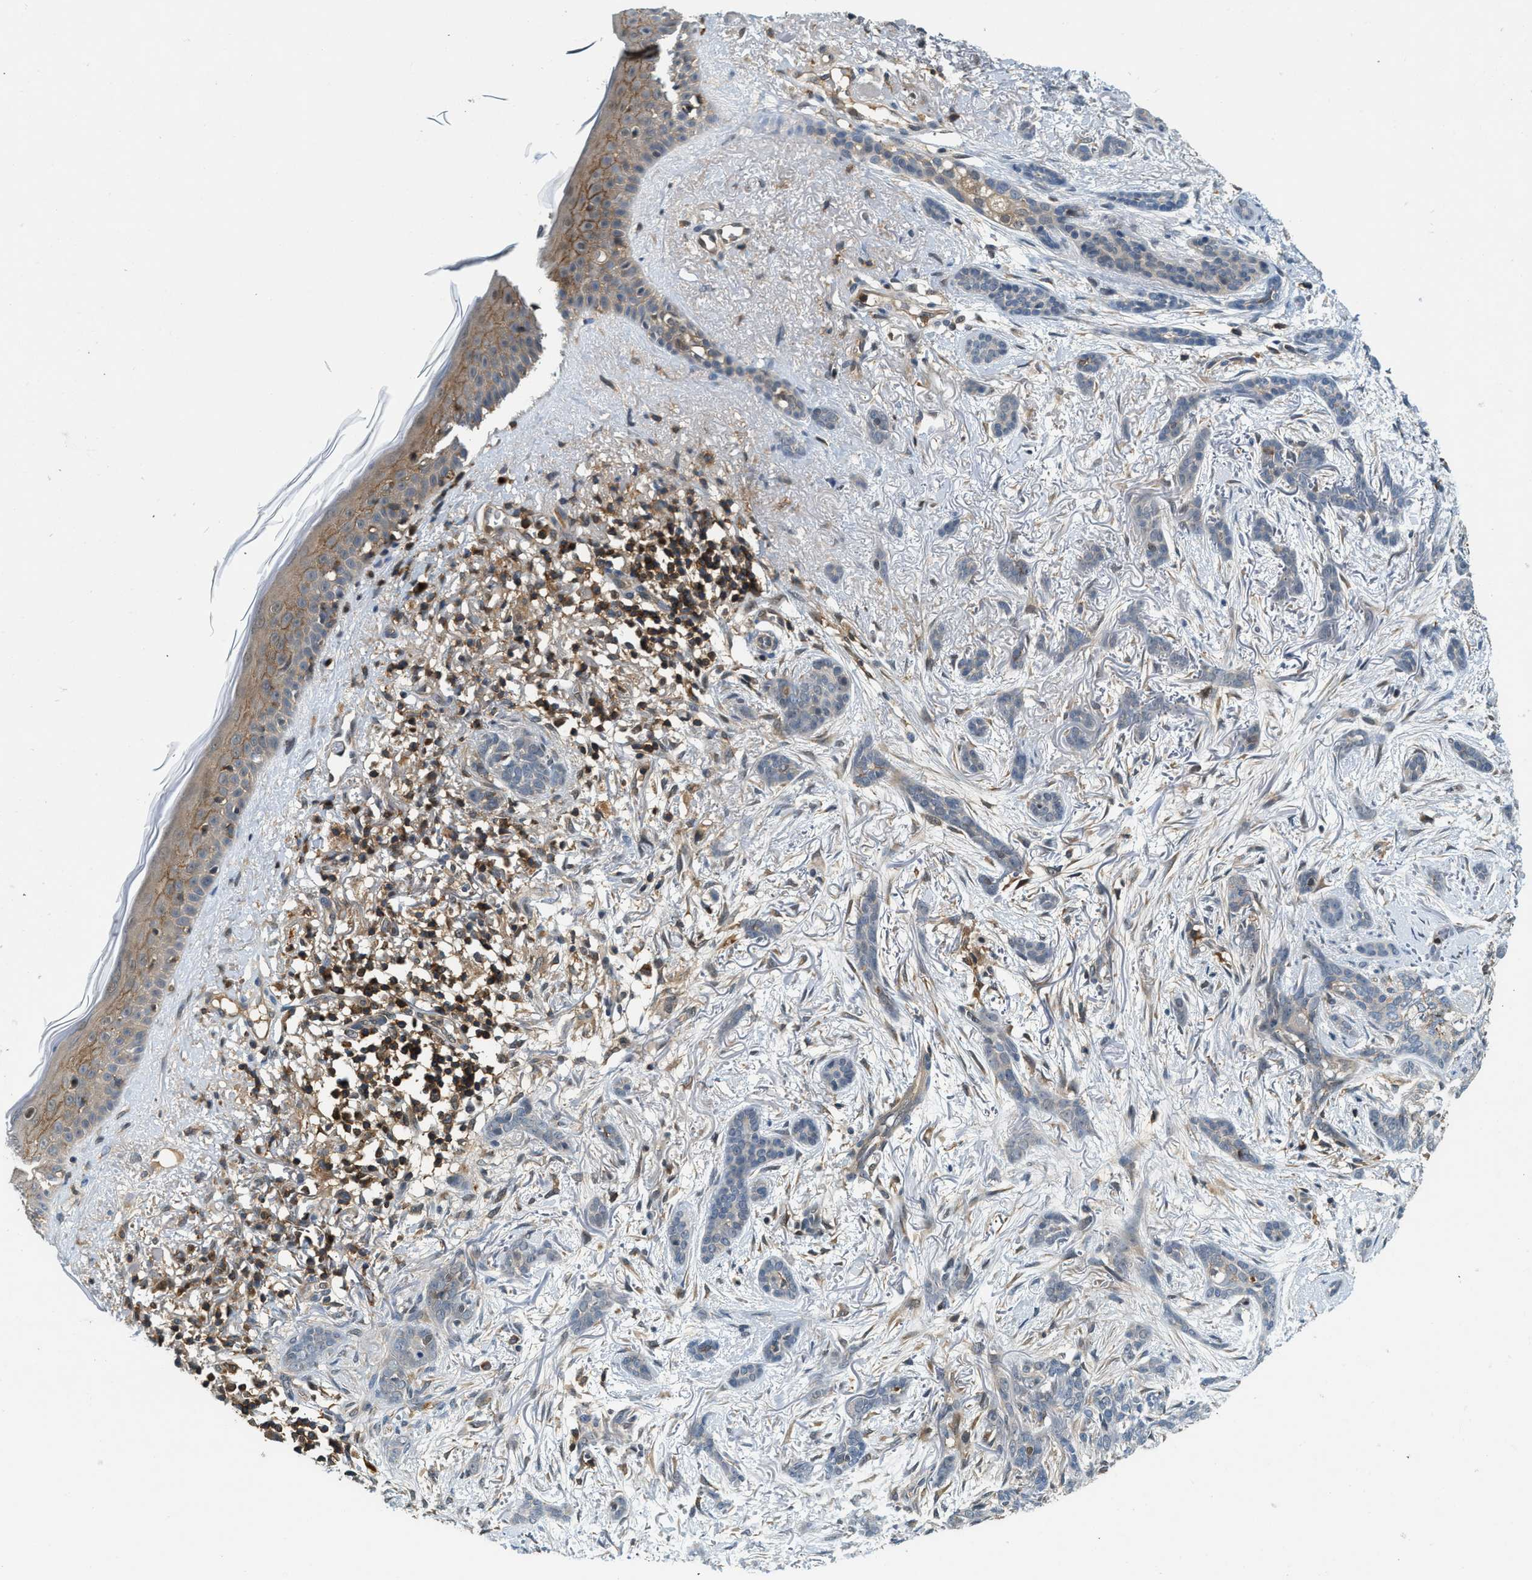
{"staining": {"intensity": "negative", "quantity": "none", "location": "none"}, "tissue": "skin cancer", "cell_type": "Tumor cells", "image_type": "cancer", "snomed": [{"axis": "morphology", "description": "Basal cell carcinoma"}, {"axis": "morphology", "description": "Adnexal tumor, benign"}, {"axis": "topography", "description": "Skin"}], "caption": "An immunohistochemistry (IHC) micrograph of skin benign adnexal tumor is shown. There is no staining in tumor cells of skin benign adnexal tumor.", "gene": "GMPPB", "patient": {"sex": "female", "age": 42}}